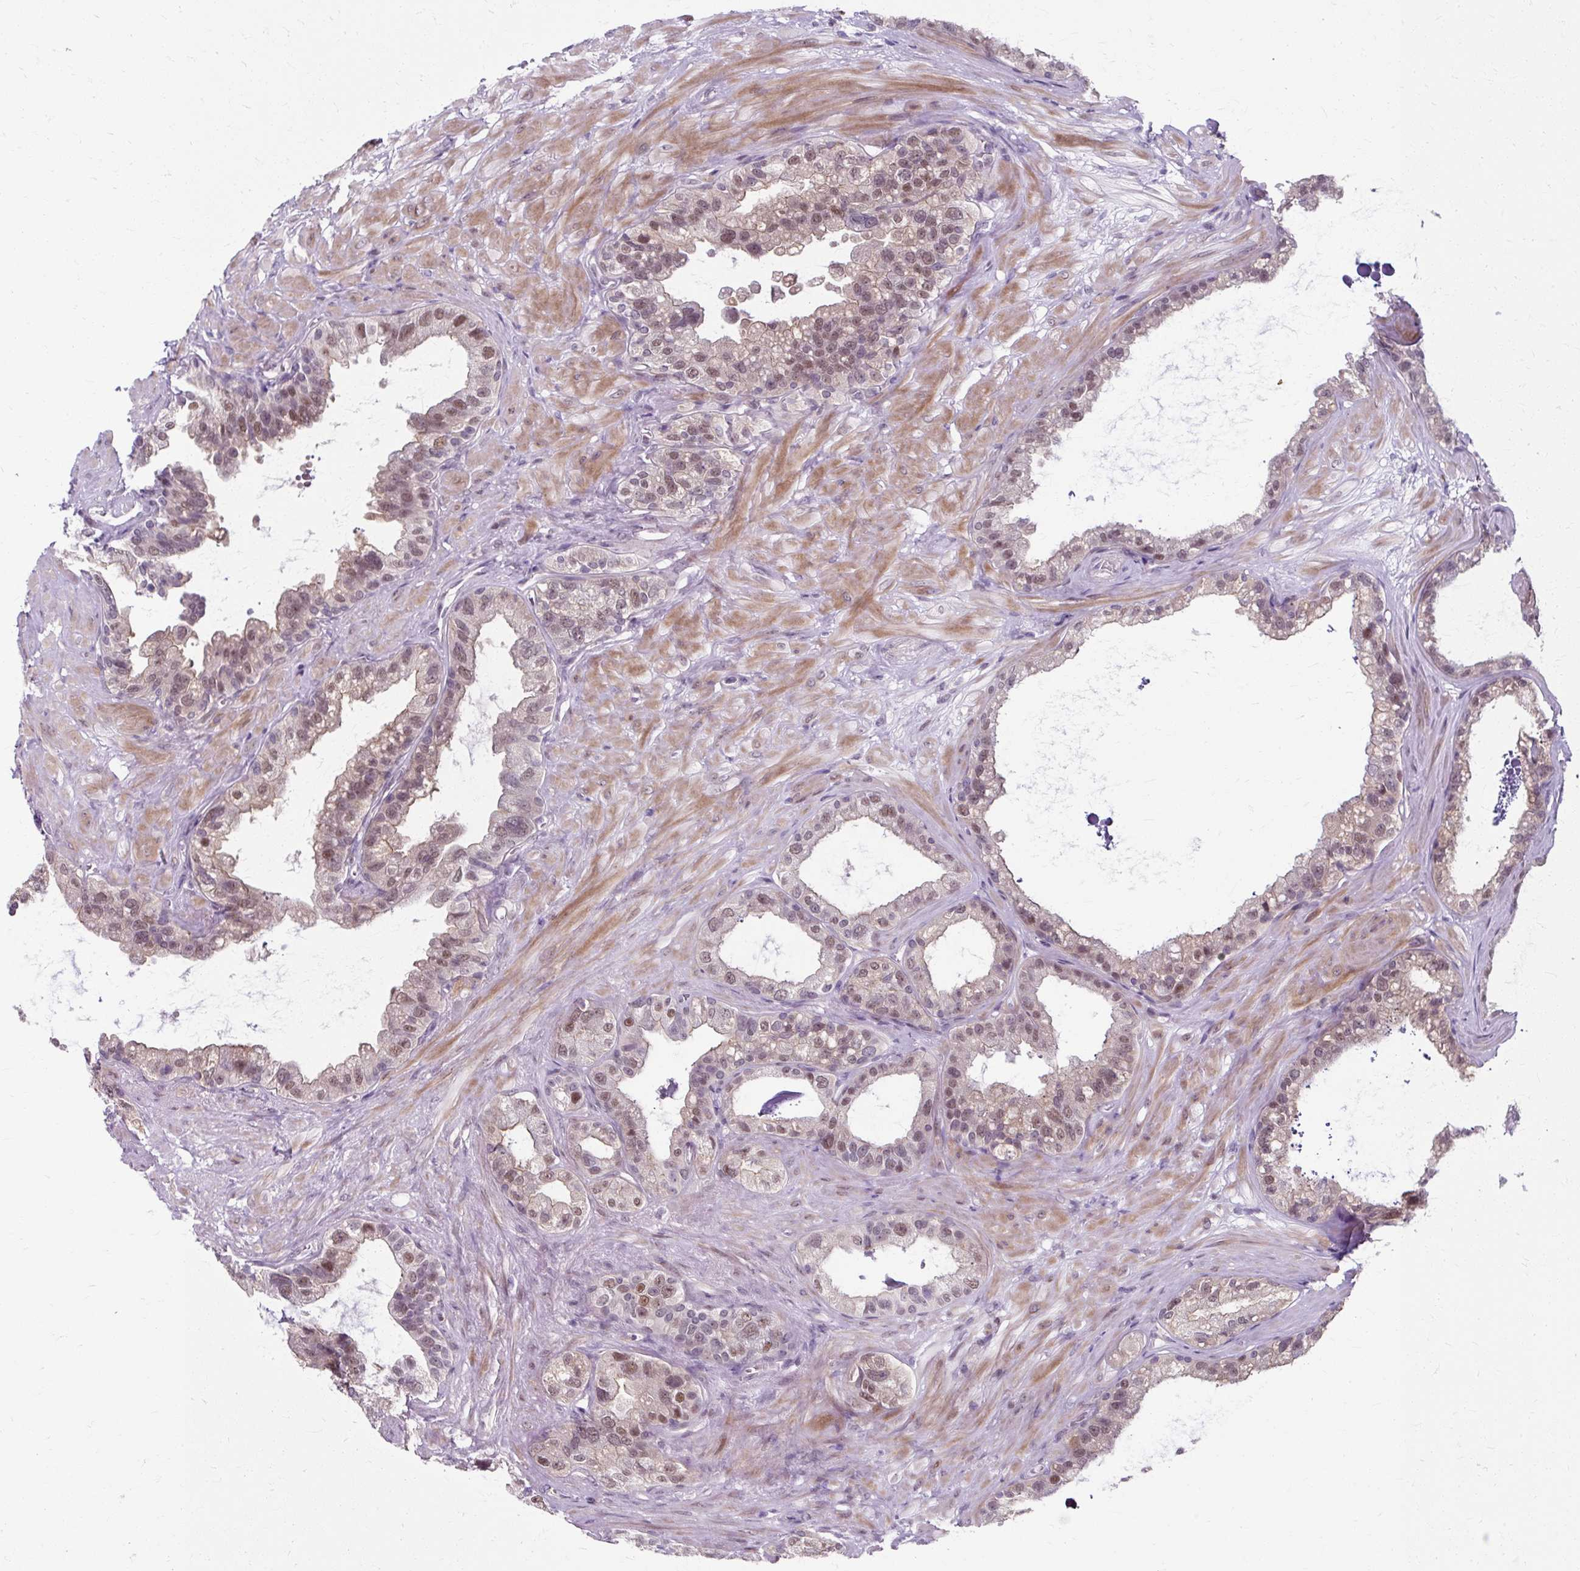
{"staining": {"intensity": "moderate", "quantity": "25%-75%", "location": "cytoplasmic/membranous,nuclear"}, "tissue": "seminal vesicle", "cell_type": "Glandular cells", "image_type": "normal", "snomed": [{"axis": "morphology", "description": "Normal tissue, NOS"}, {"axis": "topography", "description": "Seminal veicle"}, {"axis": "topography", "description": "Peripheral nerve tissue"}], "caption": "Human seminal vesicle stained for a protein (brown) demonstrates moderate cytoplasmic/membranous,nuclear positive positivity in about 25%-75% of glandular cells.", "gene": "ZNF555", "patient": {"sex": "male", "age": 76}}